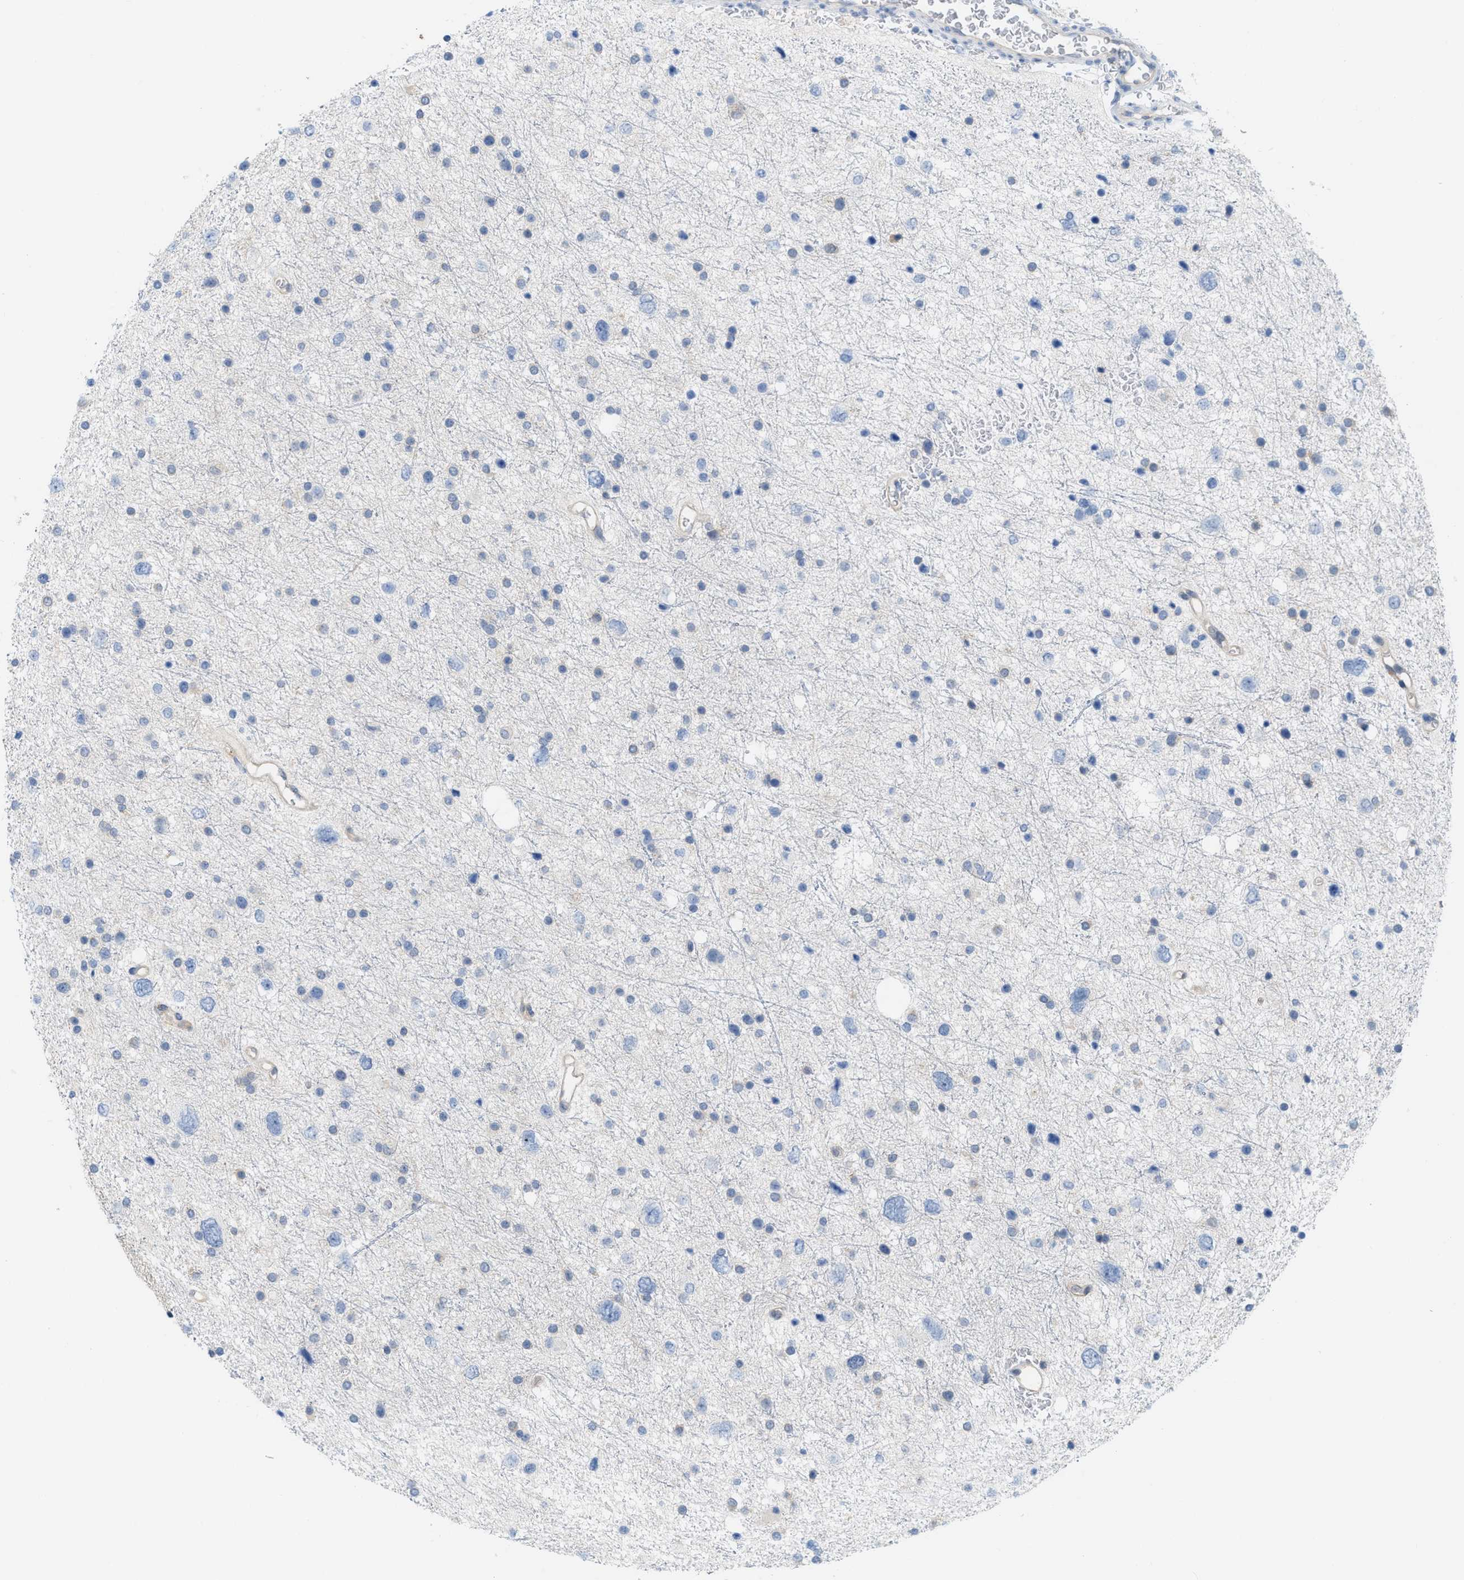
{"staining": {"intensity": "negative", "quantity": "none", "location": "none"}, "tissue": "glioma", "cell_type": "Tumor cells", "image_type": "cancer", "snomed": [{"axis": "morphology", "description": "Glioma, malignant, Low grade"}, {"axis": "topography", "description": "Brain"}], "caption": "The immunohistochemistry (IHC) image has no significant expression in tumor cells of glioma tissue.", "gene": "CSTB", "patient": {"sex": "female", "age": 37}}